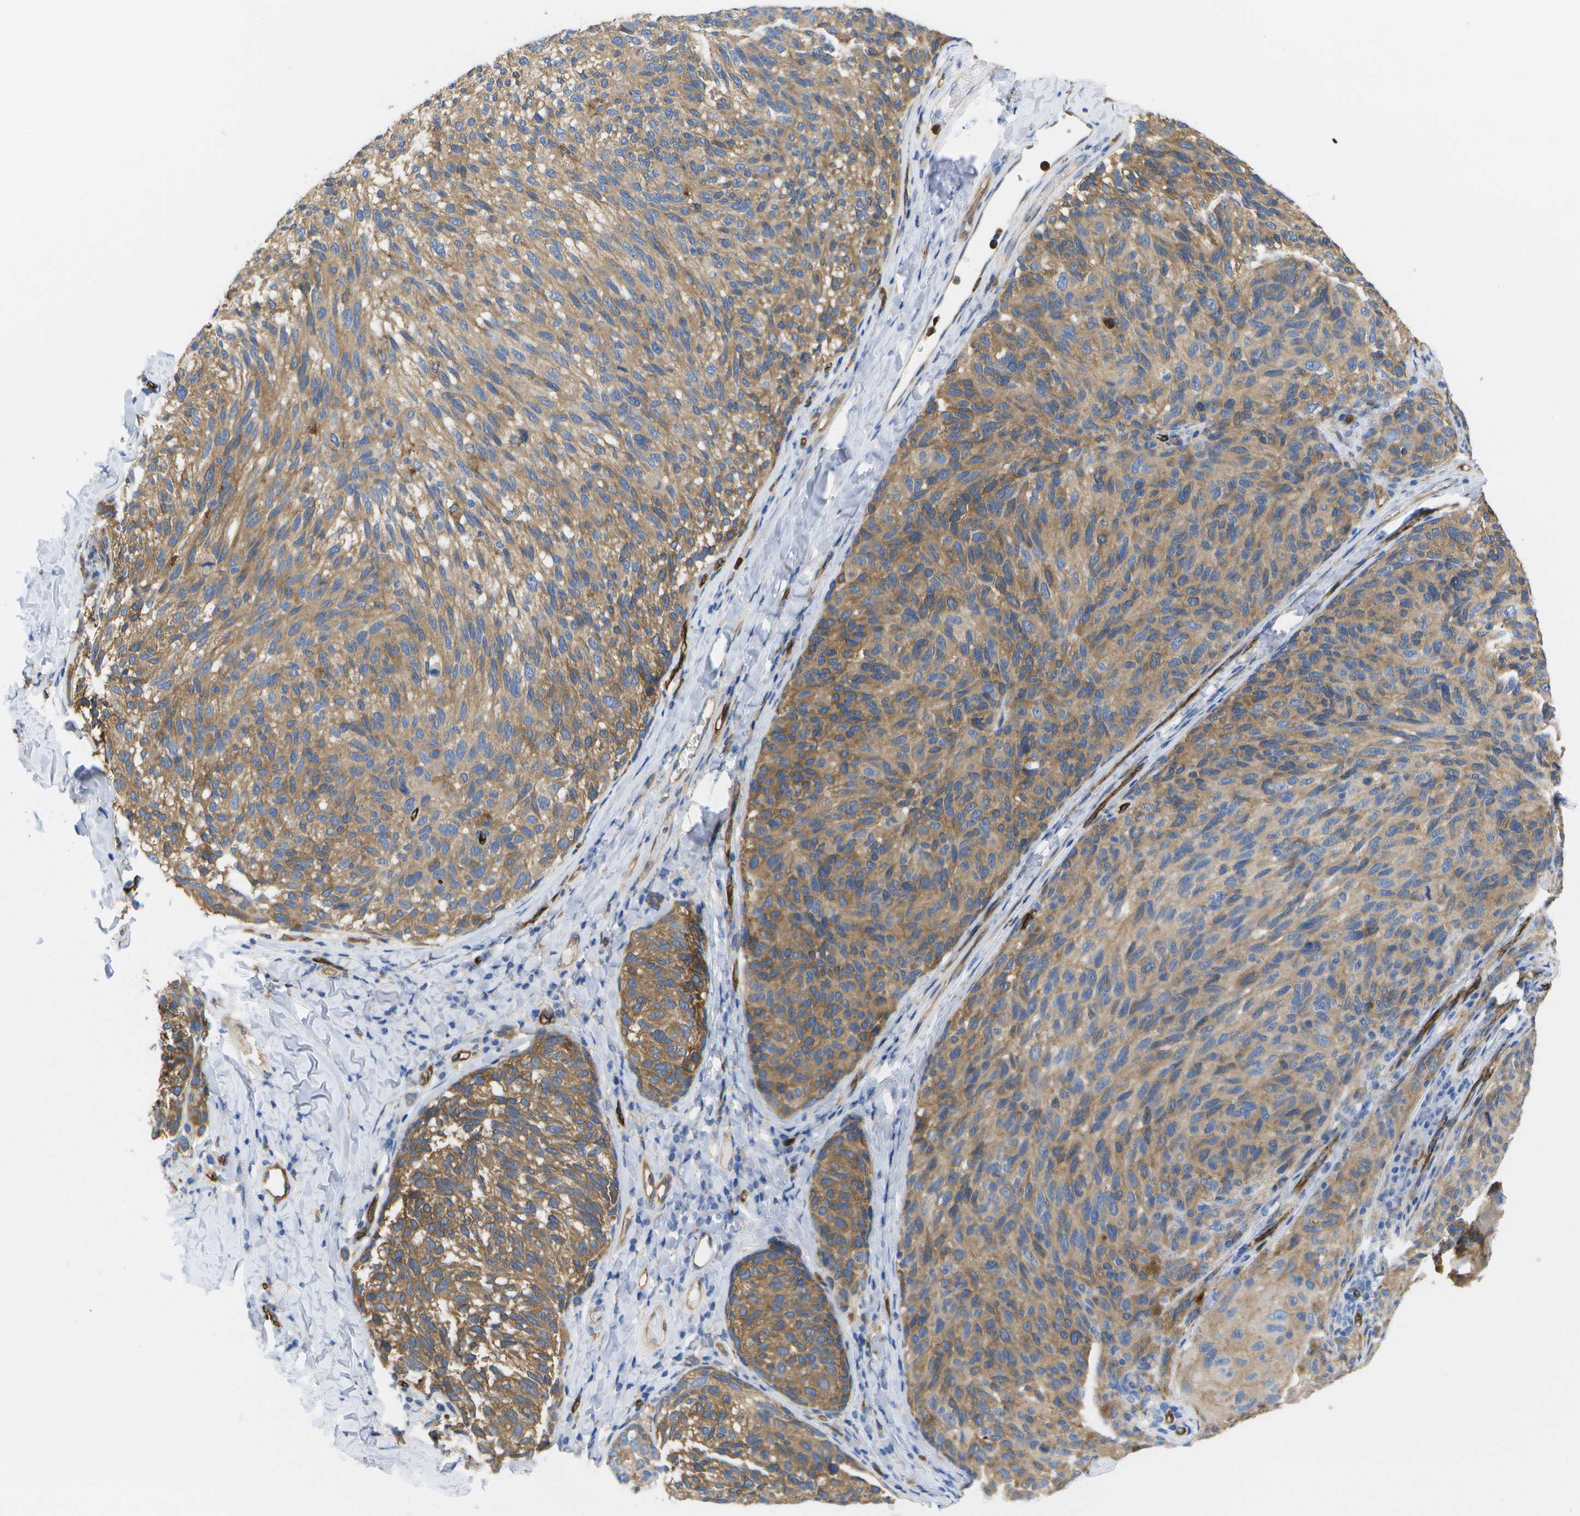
{"staining": {"intensity": "moderate", "quantity": ">75%", "location": "cytoplasmic/membranous"}, "tissue": "melanoma", "cell_type": "Tumor cells", "image_type": "cancer", "snomed": [{"axis": "morphology", "description": "Malignant melanoma, NOS"}, {"axis": "topography", "description": "Skin"}], "caption": "About >75% of tumor cells in melanoma display moderate cytoplasmic/membranous protein positivity as visualized by brown immunohistochemical staining.", "gene": "DYSF", "patient": {"sex": "female", "age": 73}}